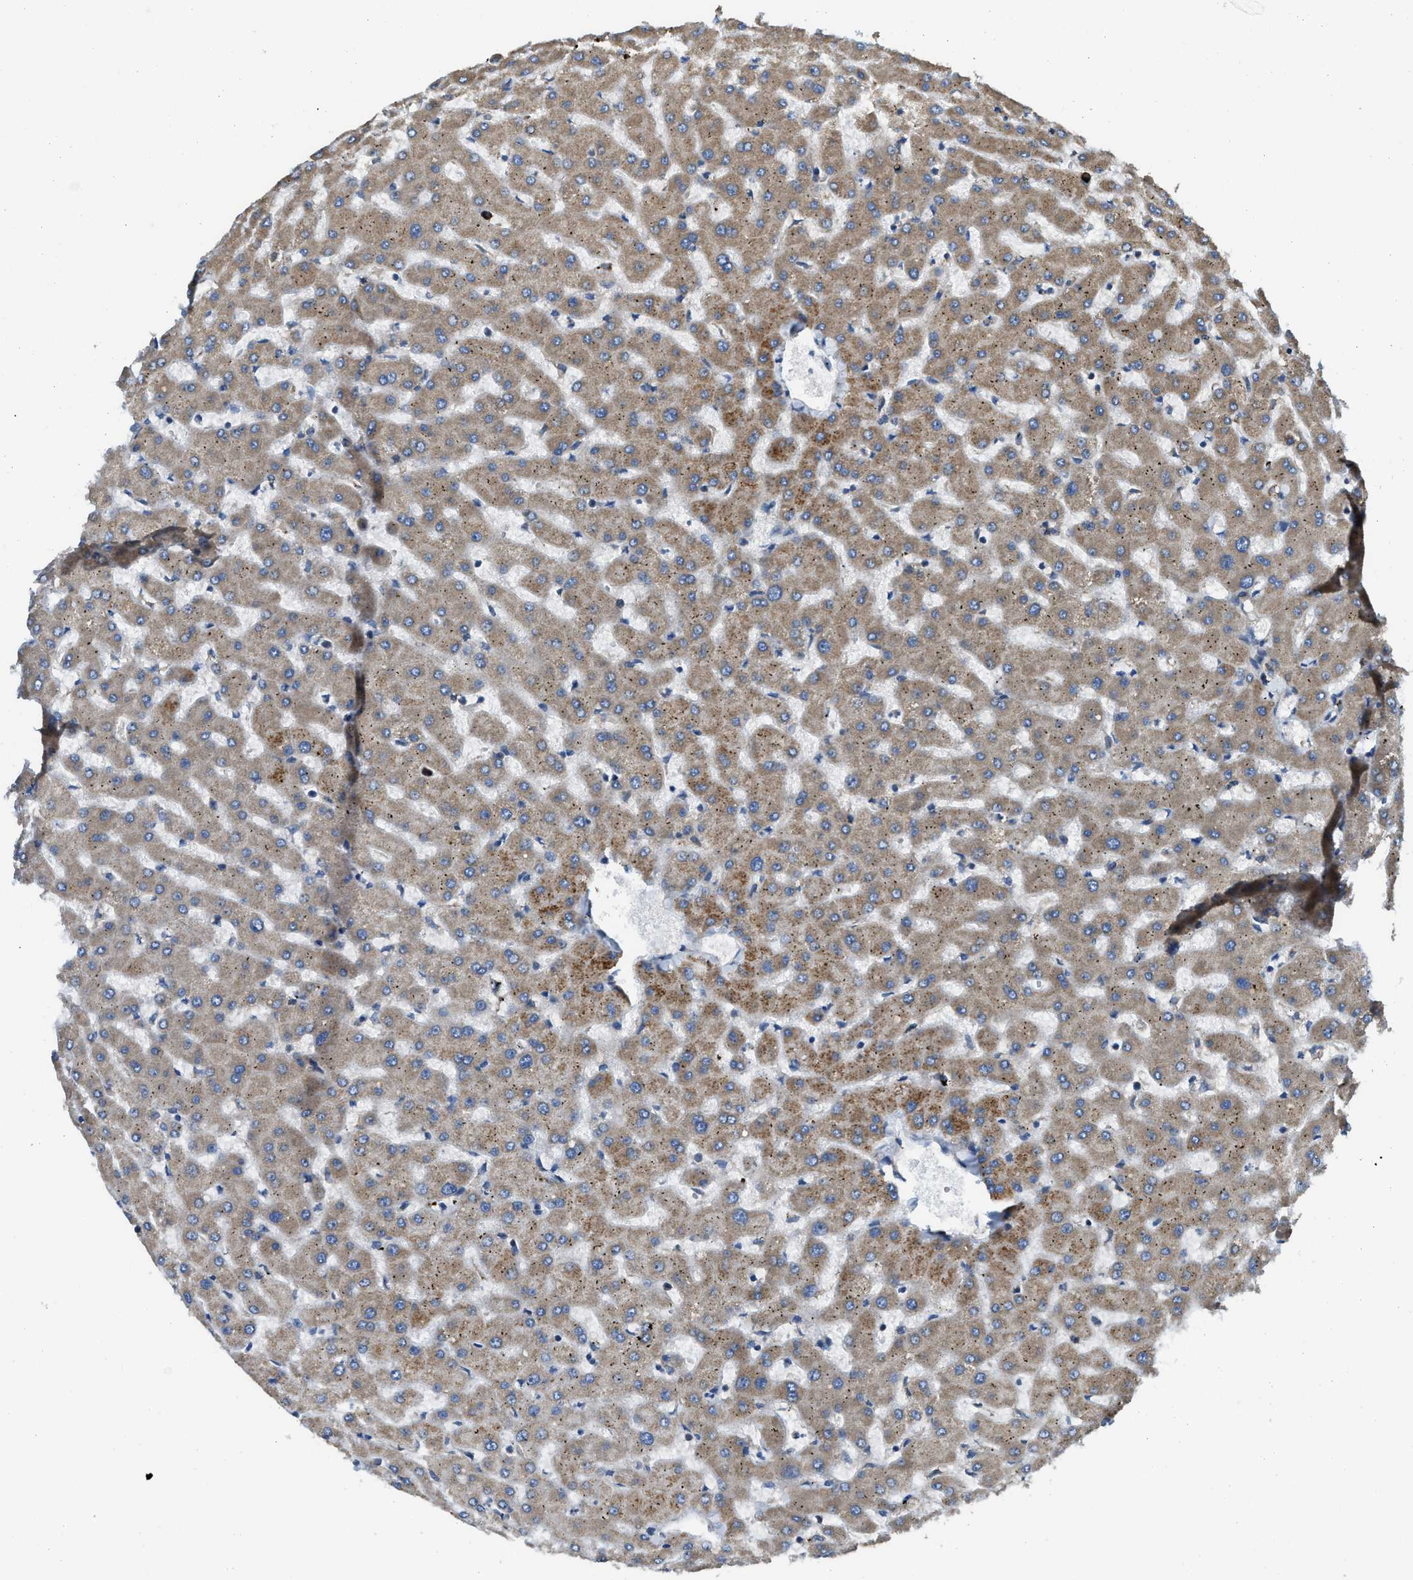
{"staining": {"intensity": "negative", "quantity": "none", "location": "none"}, "tissue": "liver", "cell_type": "Cholangiocytes", "image_type": "normal", "snomed": [{"axis": "morphology", "description": "Normal tissue, NOS"}, {"axis": "topography", "description": "Liver"}], "caption": "A photomicrograph of liver stained for a protein shows no brown staining in cholangiocytes. The staining is performed using DAB brown chromogen with nuclei counter-stained in using hematoxylin.", "gene": "TMEM68", "patient": {"sex": "female", "age": 63}}